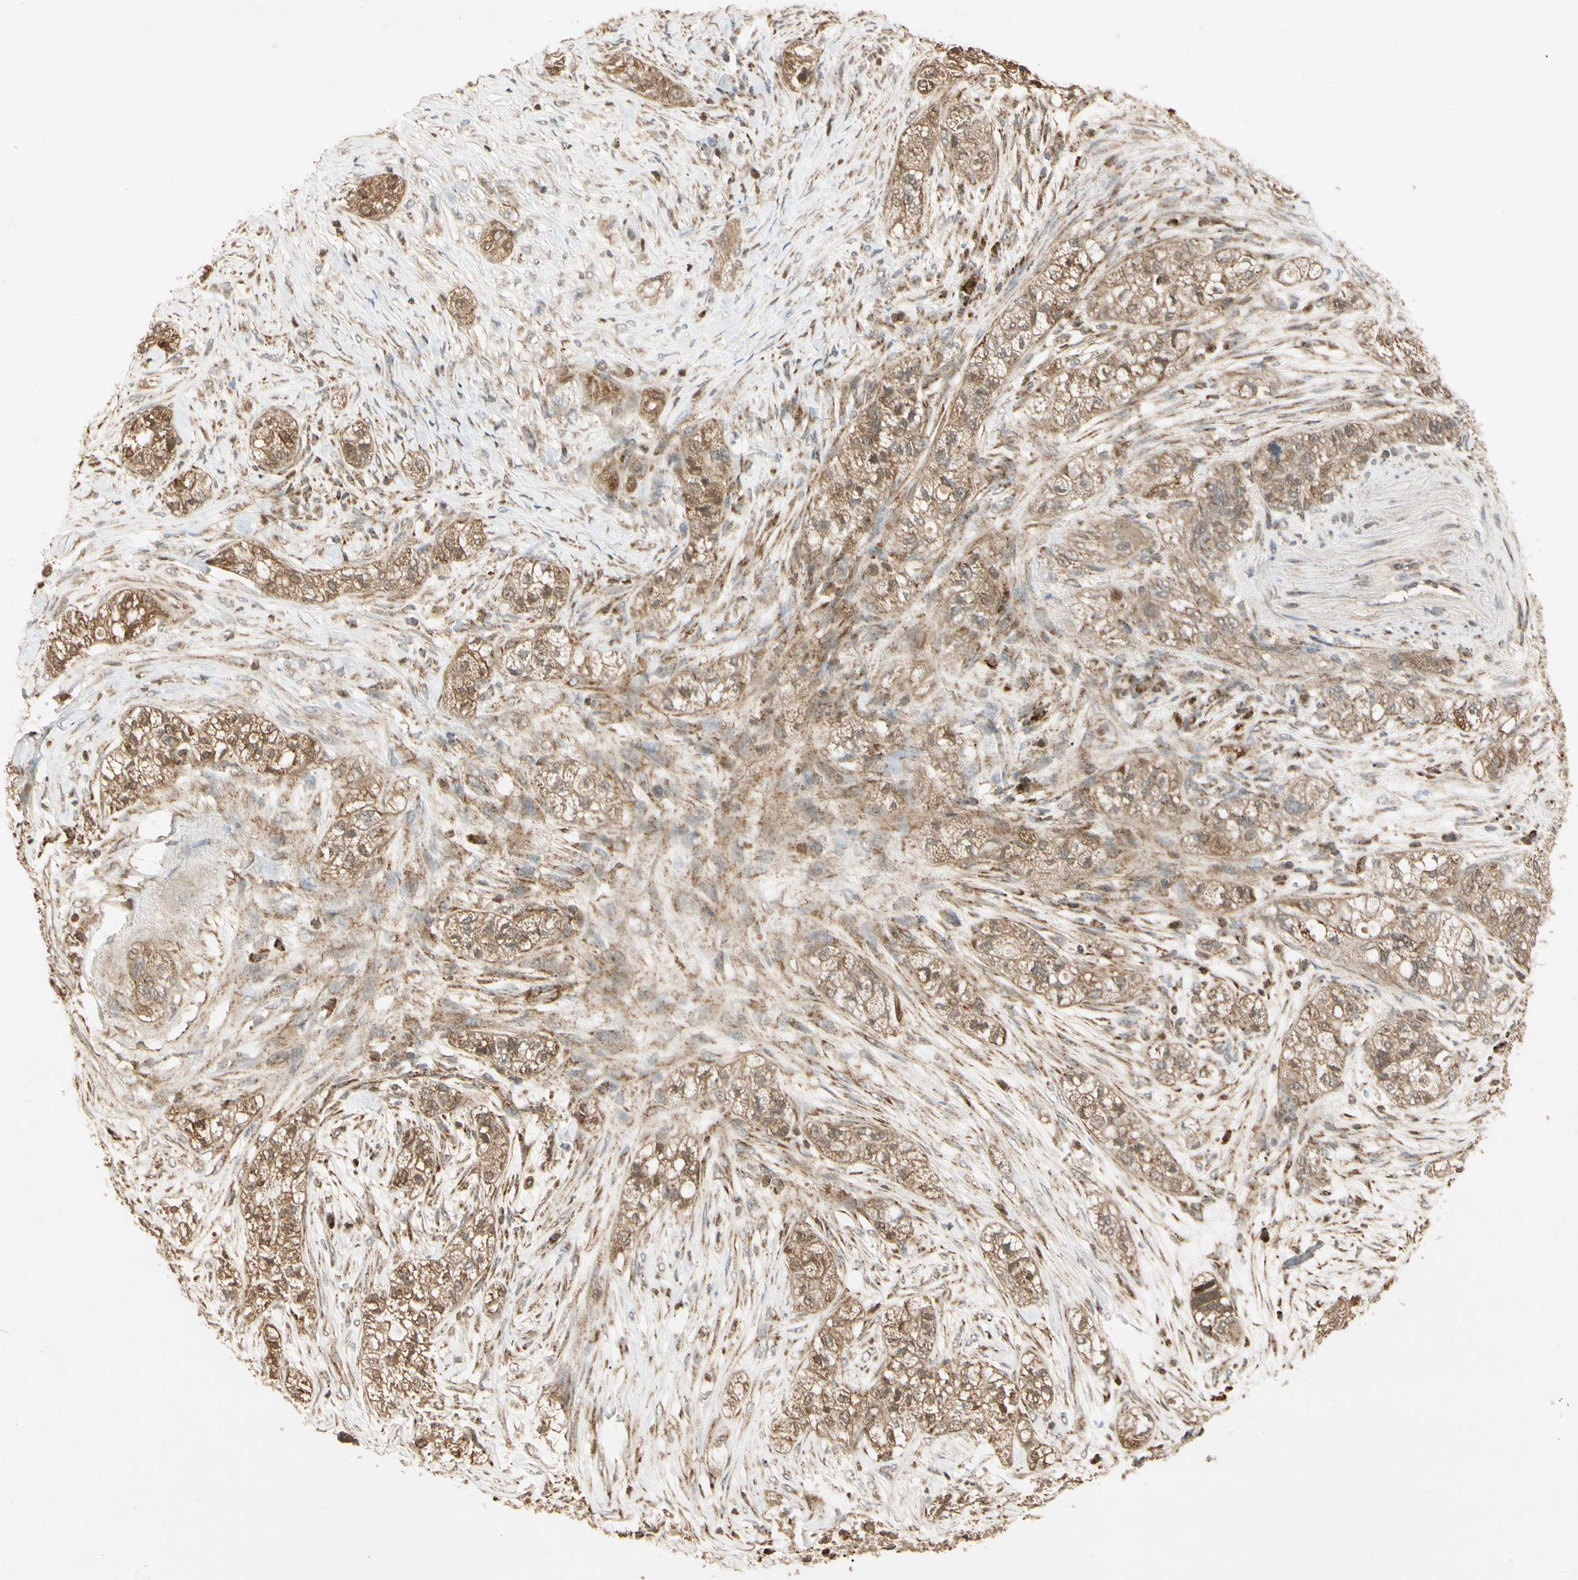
{"staining": {"intensity": "moderate", "quantity": ">75%", "location": "cytoplasmic/membranous,nuclear"}, "tissue": "pancreatic cancer", "cell_type": "Tumor cells", "image_type": "cancer", "snomed": [{"axis": "morphology", "description": "Adenocarcinoma, NOS"}, {"axis": "topography", "description": "Pancreas"}], "caption": "About >75% of tumor cells in human adenocarcinoma (pancreatic) show moderate cytoplasmic/membranous and nuclear protein positivity as visualized by brown immunohistochemical staining.", "gene": "PRDX5", "patient": {"sex": "female", "age": 78}}